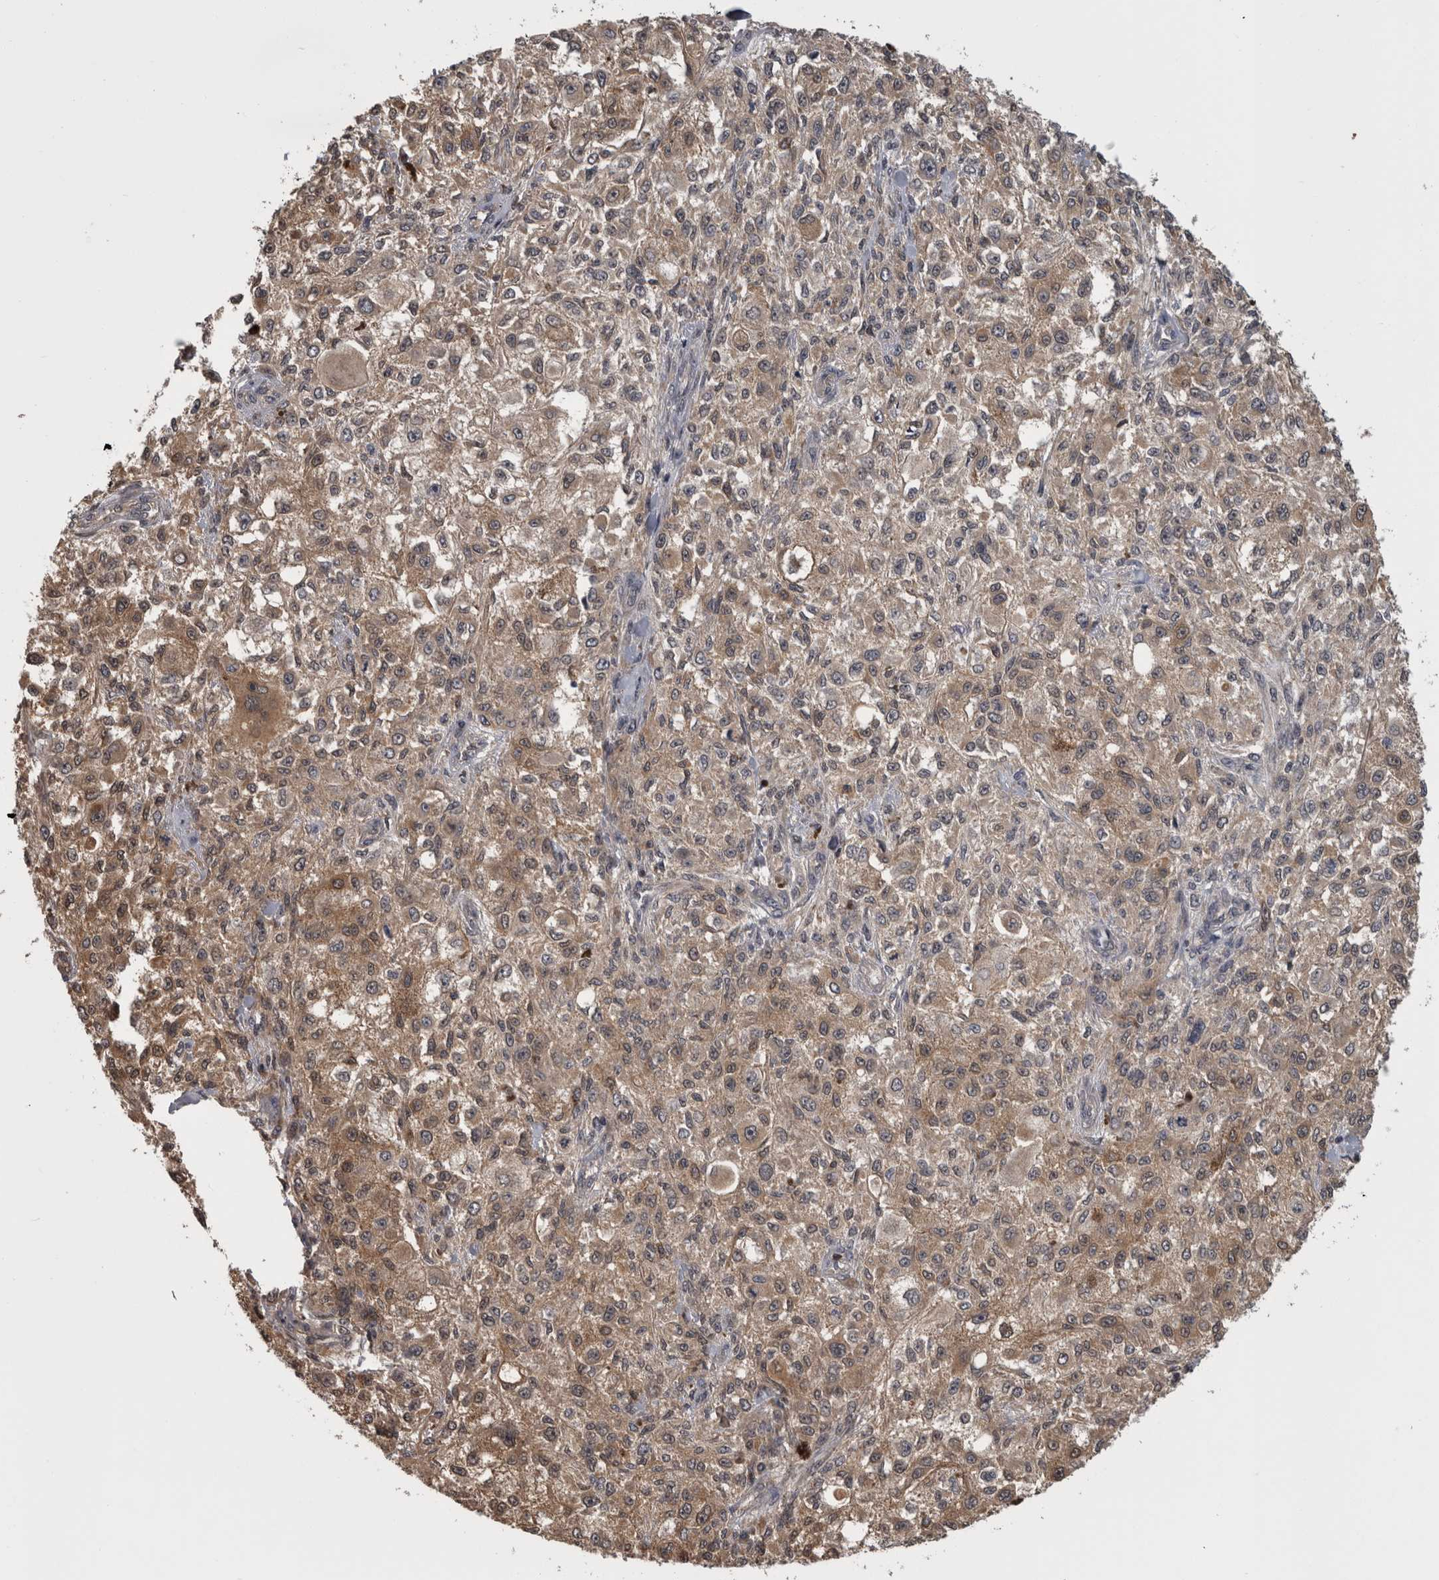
{"staining": {"intensity": "weak", "quantity": ">75%", "location": "cytoplasmic/membranous"}, "tissue": "melanoma", "cell_type": "Tumor cells", "image_type": "cancer", "snomed": [{"axis": "morphology", "description": "Necrosis, NOS"}, {"axis": "morphology", "description": "Malignant melanoma, NOS"}, {"axis": "topography", "description": "Skin"}], "caption": "DAB immunohistochemical staining of human melanoma displays weak cytoplasmic/membranous protein positivity in about >75% of tumor cells.", "gene": "APRT", "patient": {"sex": "female", "age": 87}}